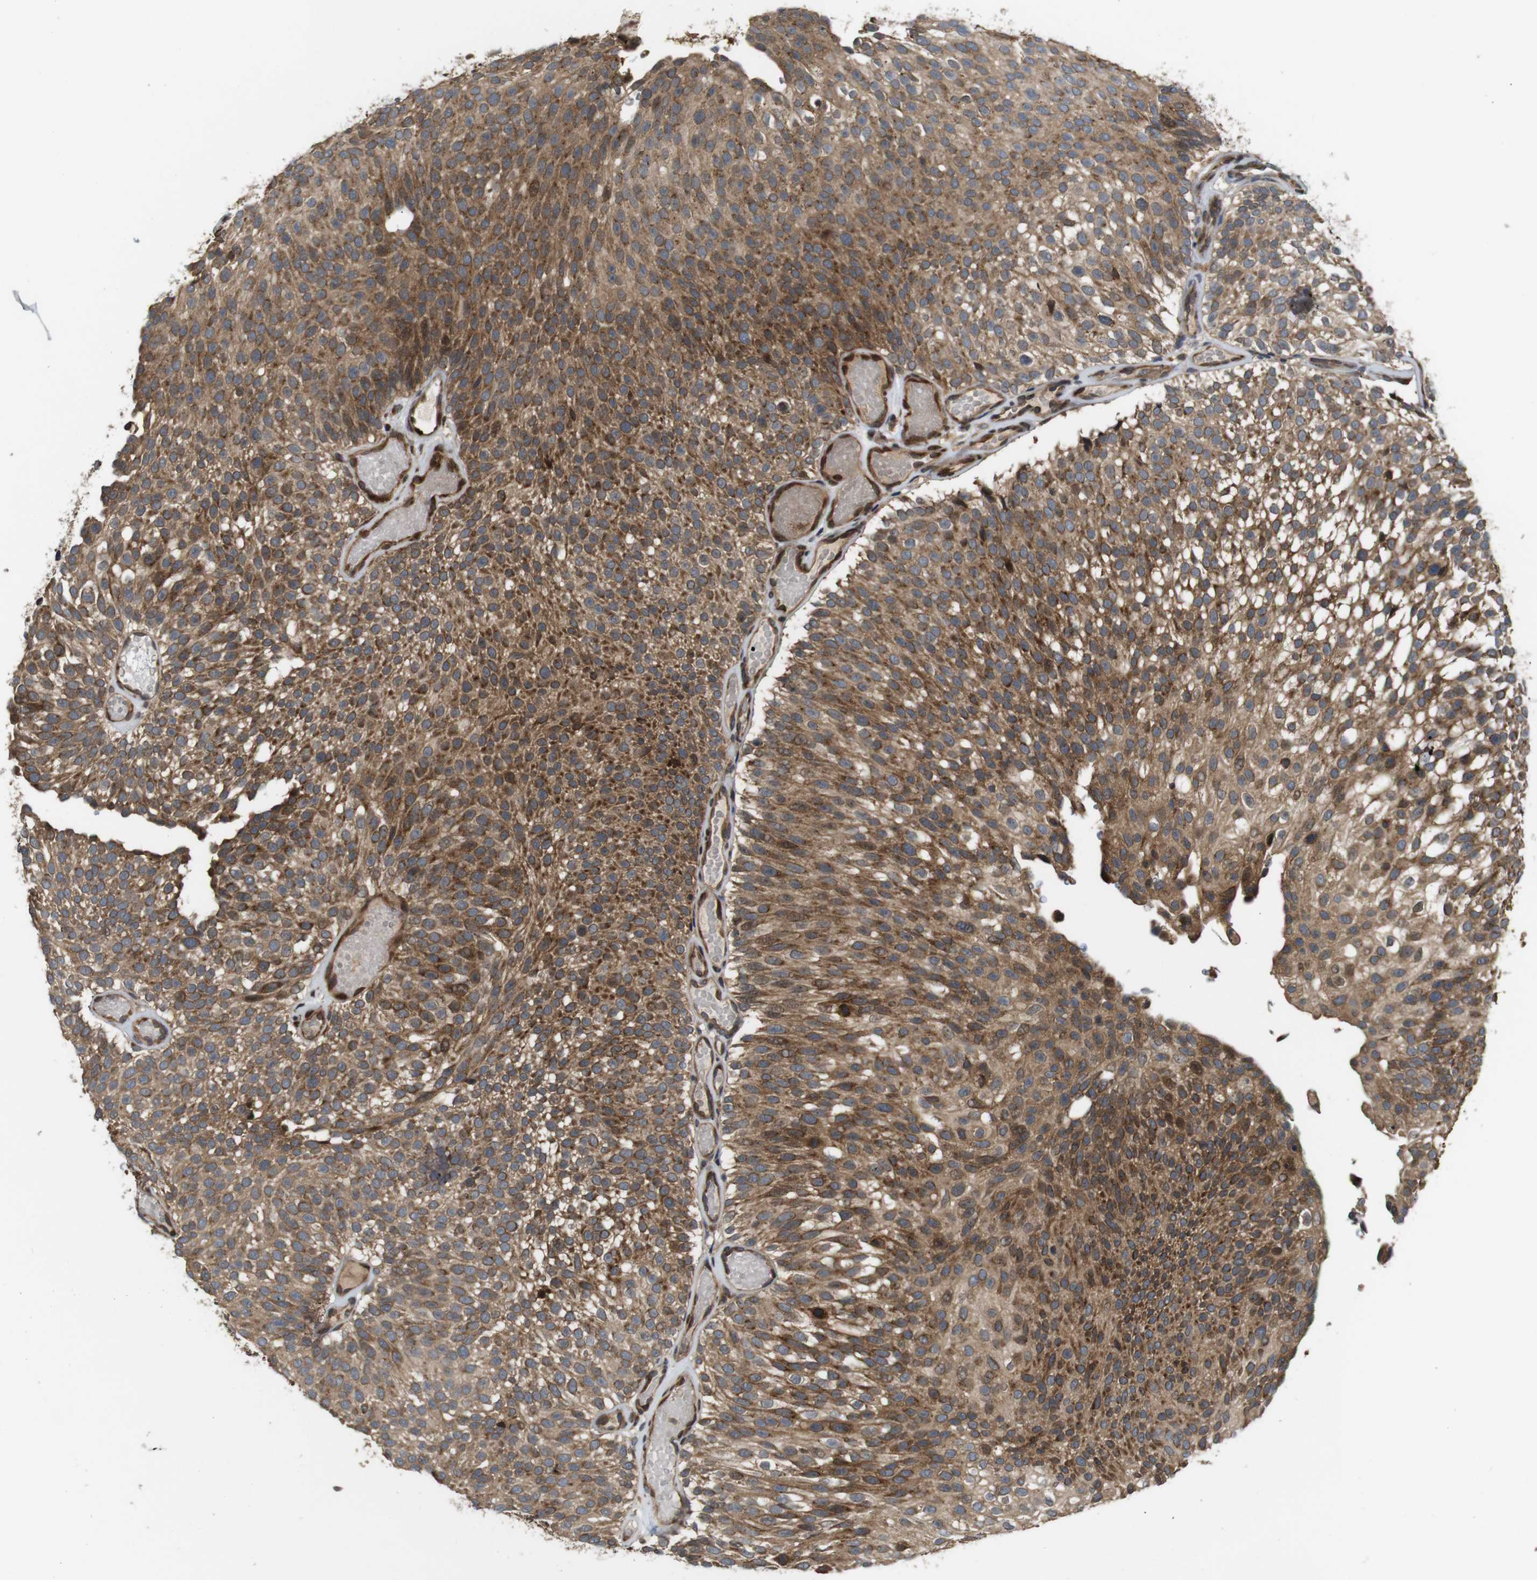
{"staining": {"intensity": "moderate", "quantity": ">75%", "location": "cytoplasmic/membranous"}, "tissue": "urothelial cancer", "cell_type": "Tumor cells", "image_type": "cancer", "snomed": [{"axis": "morphology", "description": "Urothelial carcinoma, Low grade"}, {"axis": "topography", "description": "Urinary bladder"}], "caption": "Protein expression analysis of urothelial cancer shows moderate cytoplasmic/membranous positivity in approximately >75% of tumor cells.", "gene": "EFCAB14", "patient": {"sex": "male", "age": 78}}